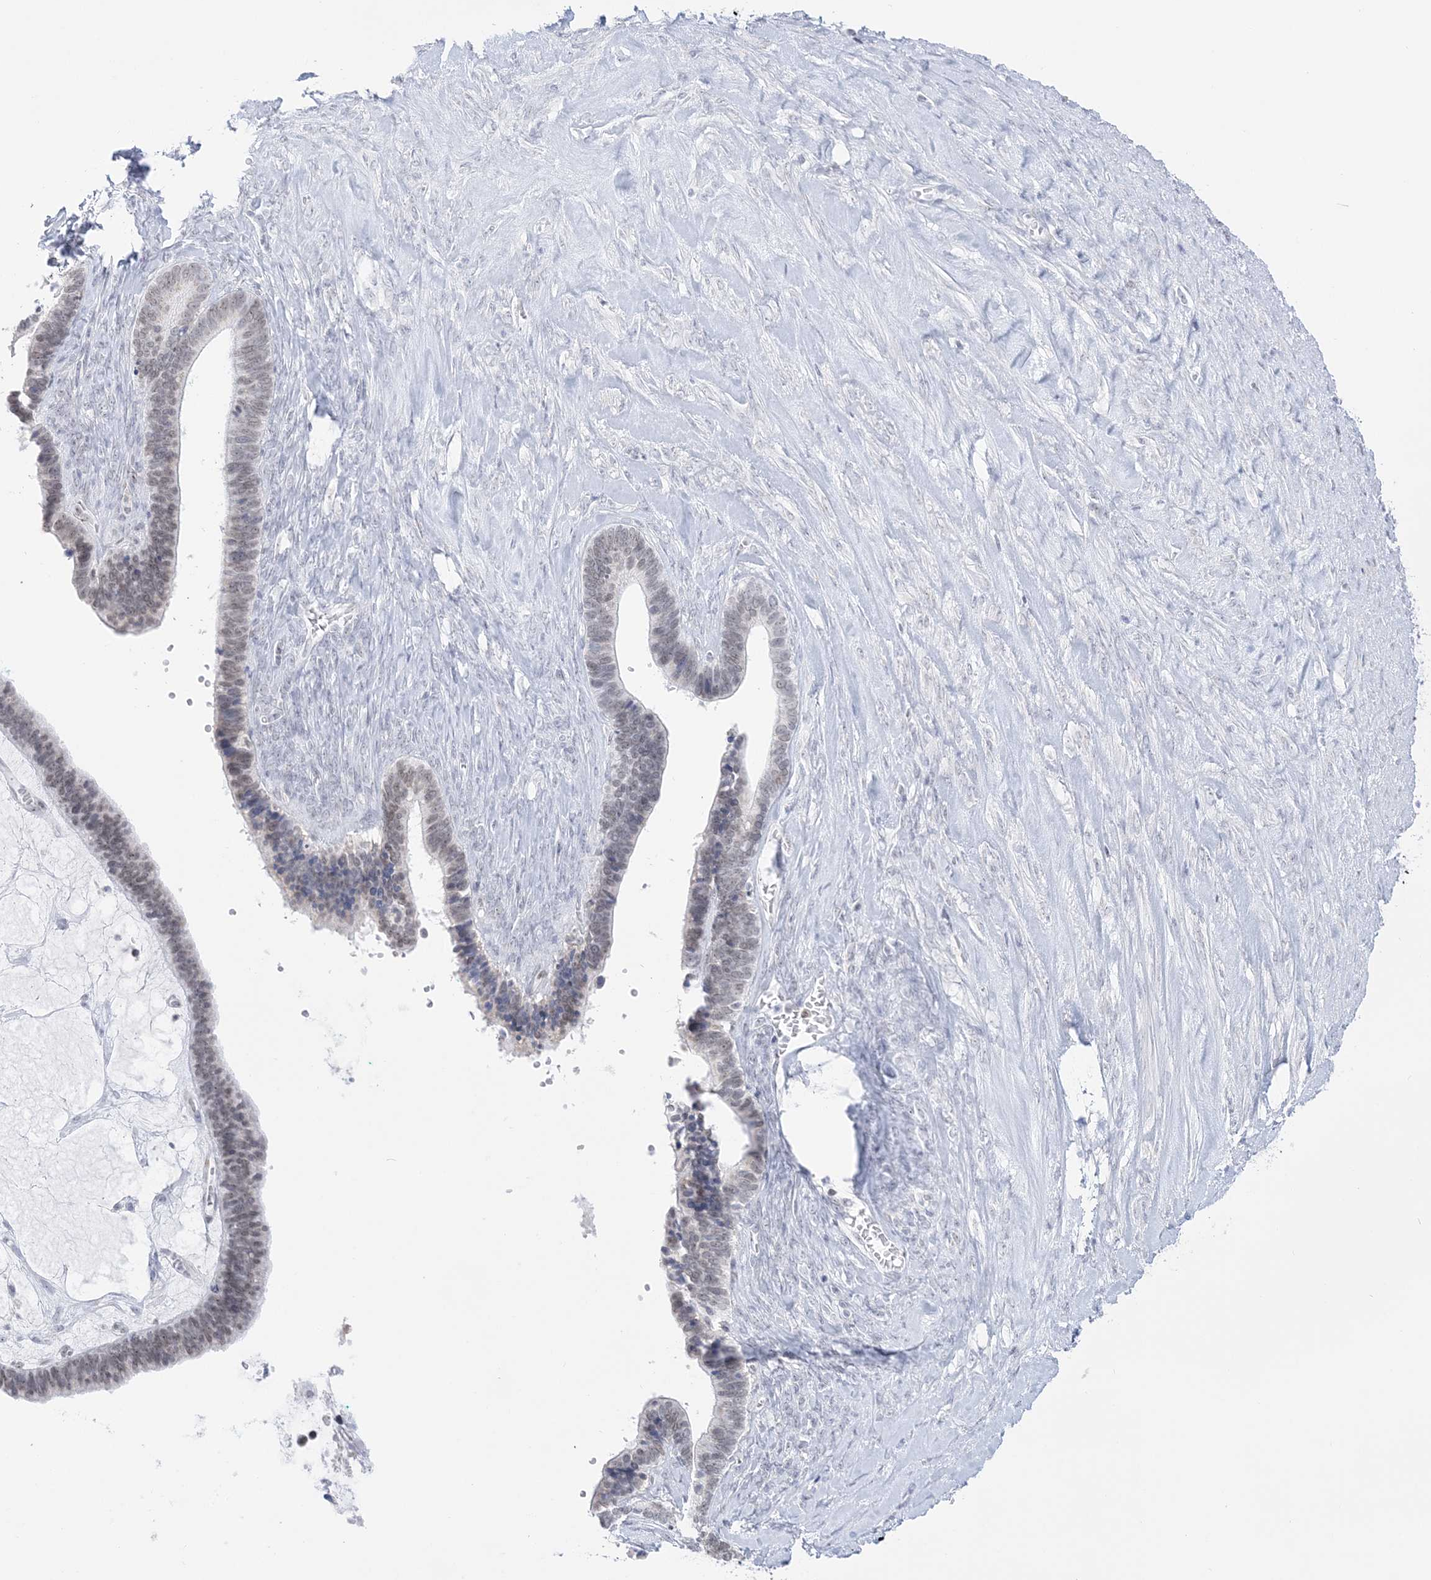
{"staining": {"intensity": "weak", "quantity": "25%-75%", "location": "nuclear"}, "tissue": "ovarian cancer", "cell_type": "Tumor cells", "image_type": "cancer", "snomed": [{"axis": "morphology", "description": "Cystadenocarcinoma, serous, NOS"}, {"axis": "topography", "description": "Ovary"}], "caption": "Serous cystadenocarcinoma (ovarian) stained for a protein displays weak nuclear positivity in tumor cells.", "gene": "DDX21", "patient": {"sex": "female", "age": 56}}